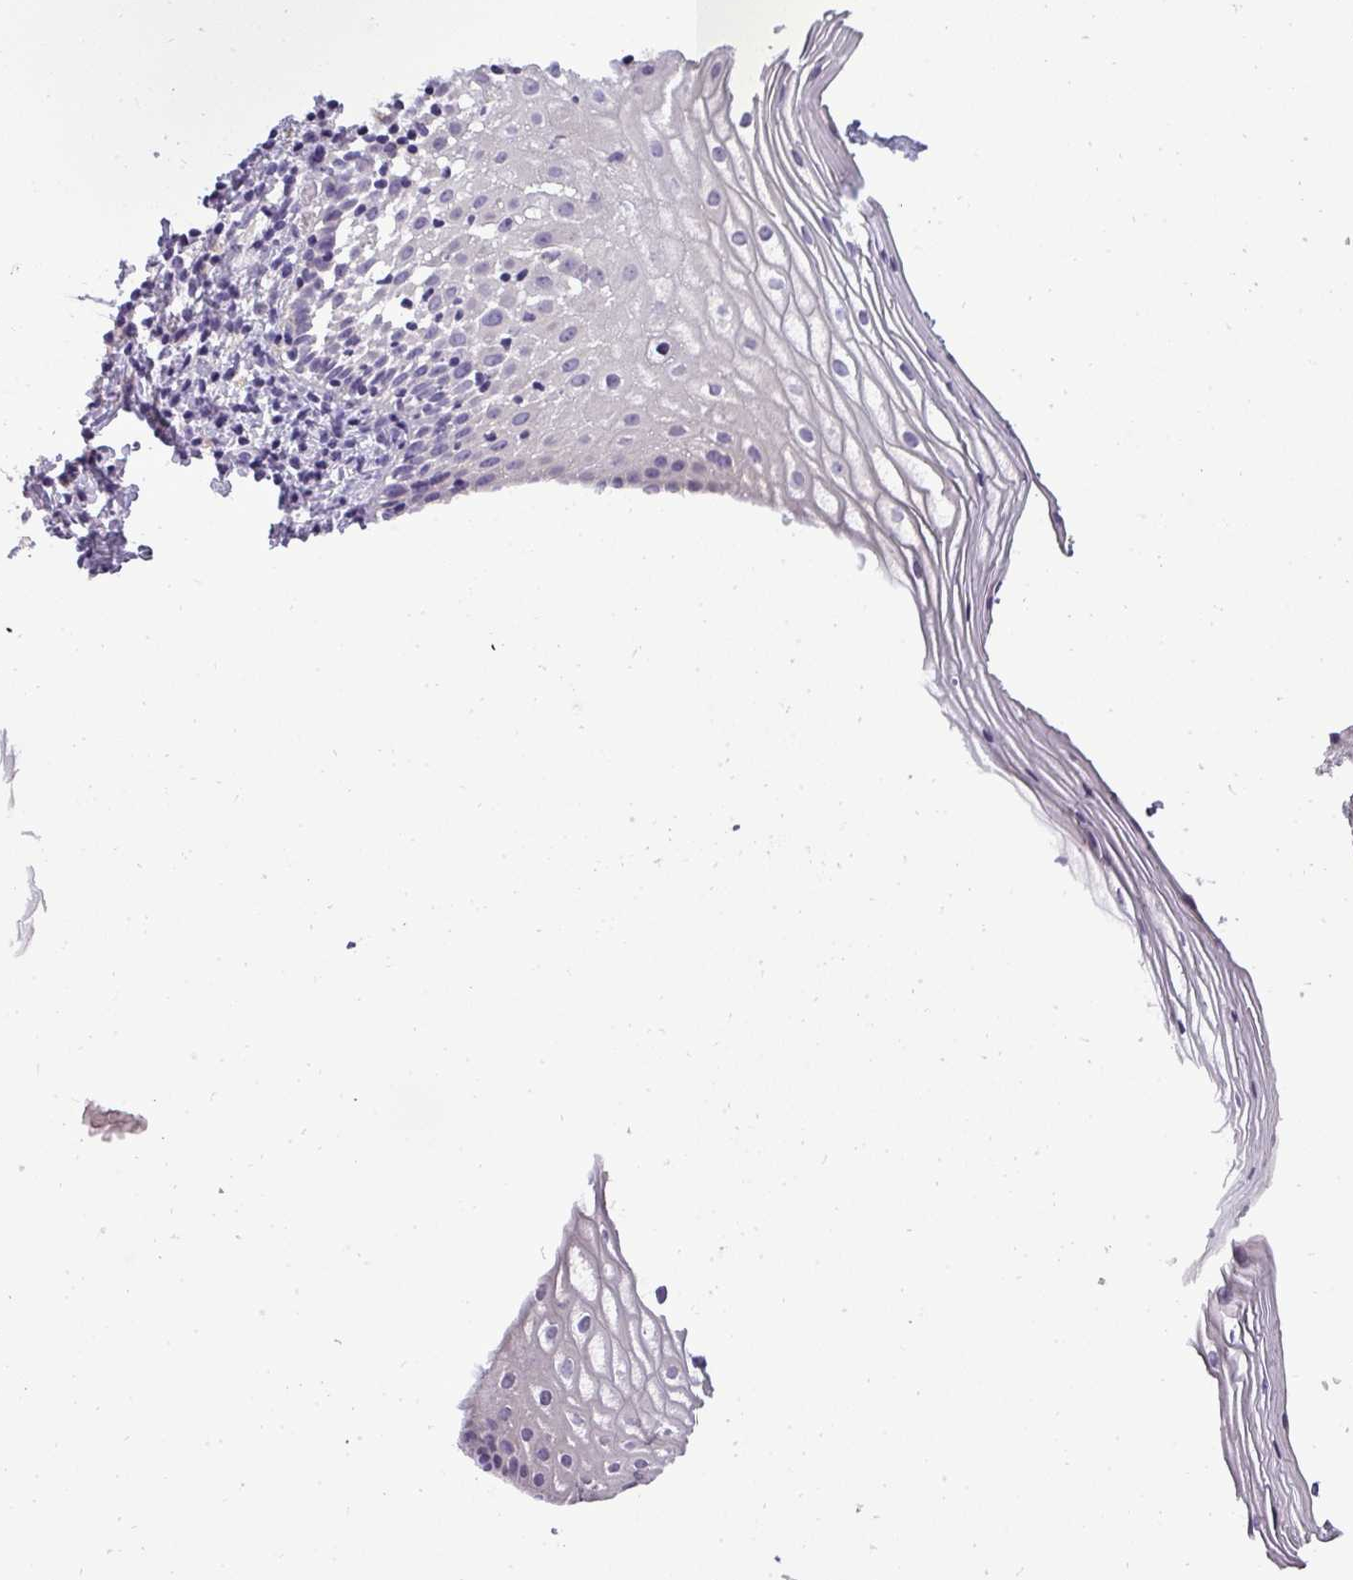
{"staining": {"intensity": "negative", "quantity": "none", "location": "none"}, "tissue": "vagina", "cell_type": "Squamous epithelial cells", "image_type": "normal", "snomed": [{"axis": "morphology", "description": "Normal tissue, NOS"}, {"axis": "topography", "description": "Vagina"}], "caption": "An immunohistochemistry image of unremarkable vagina is shown. There is no staining in squamous epithelial cells of vagina.", "gene": "ATP6V1D", "patient": {"sex": "female", "age": 56}}